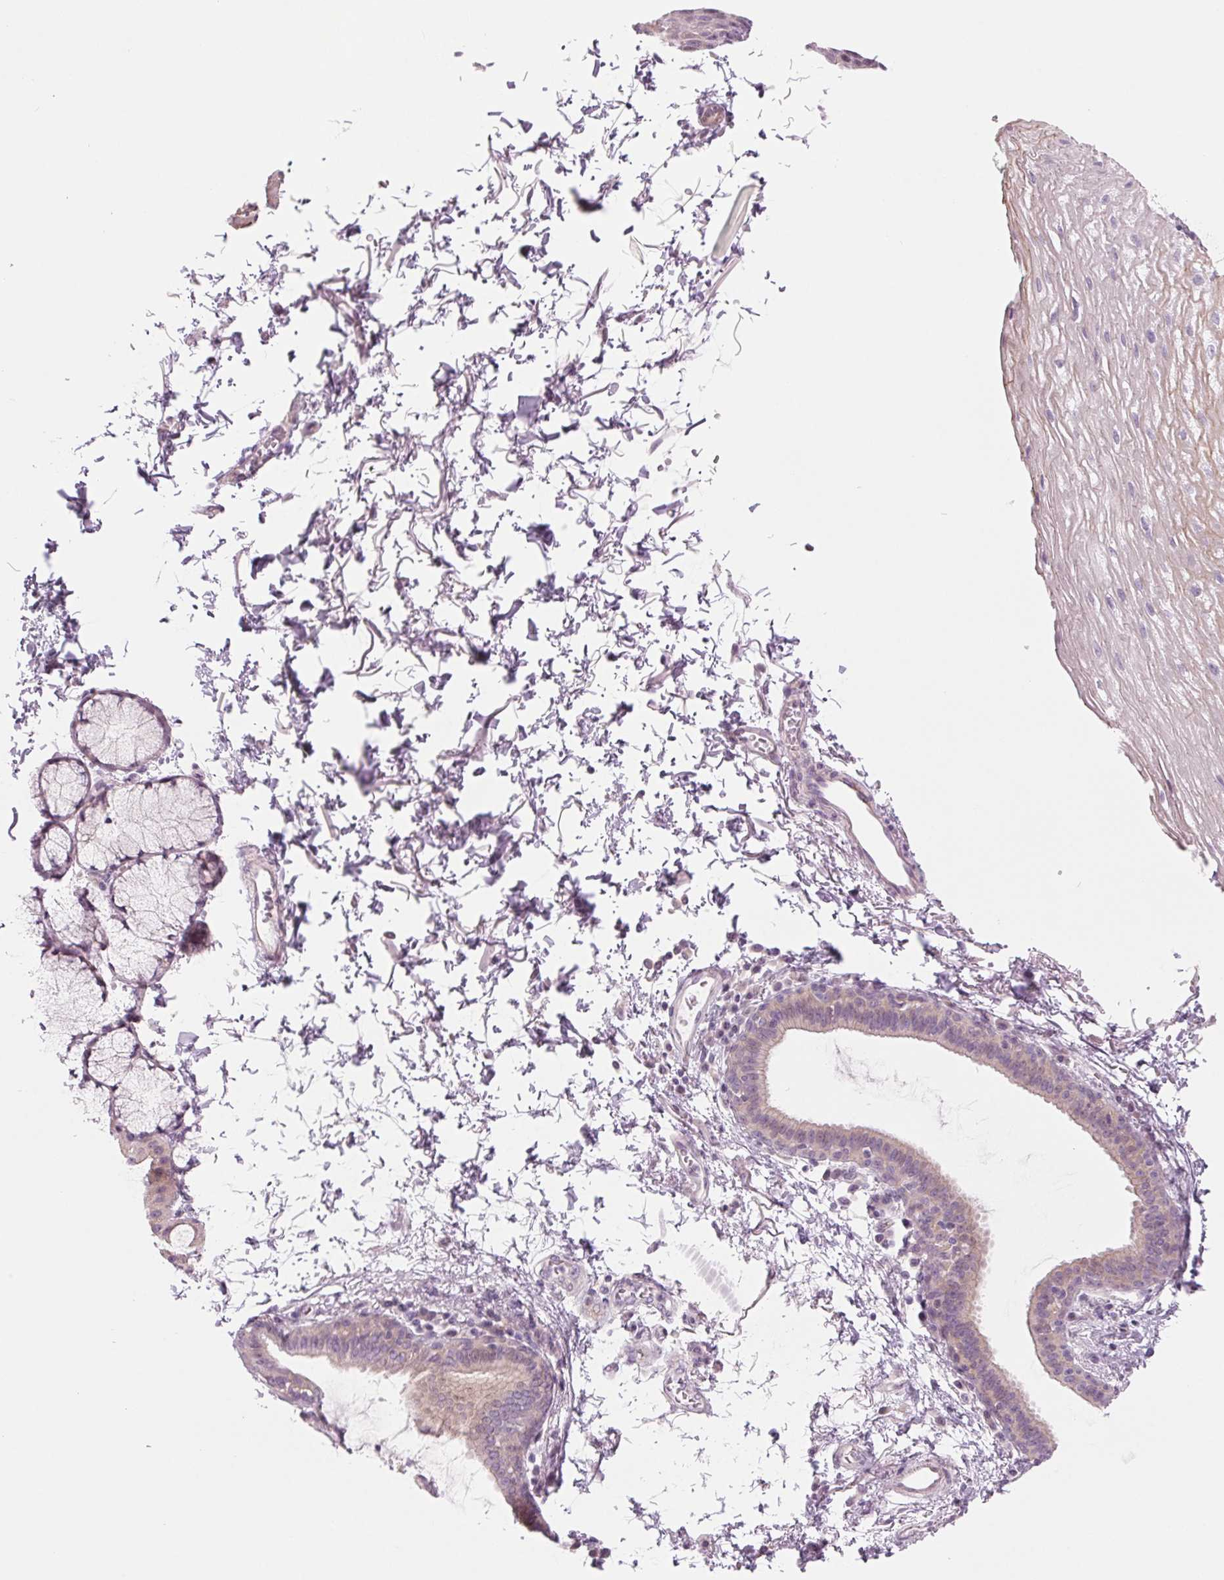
{"staining": {"intensity": "weak", "quantity": "25%-75%", "location": "cytoplasmic/membranous"}, "tissue": "esophagus", "cell_type": "Squamous epithelial cells", "image_type": "normal", "snomed": [{"axis": "morphology", "description": "Normal tissue, NOS"}, {"axis": "topography", "description": "Esophagus"}], "caption": "A high-resolution micrograph shows IHC staining of normal esophagus, which exhibits weak cytoplasmic/membranous expression in approximately 25%-75% of squamous epithelial cells.", "gene": "CCDC168", "patient": {"sex": "female", "age": 81}}